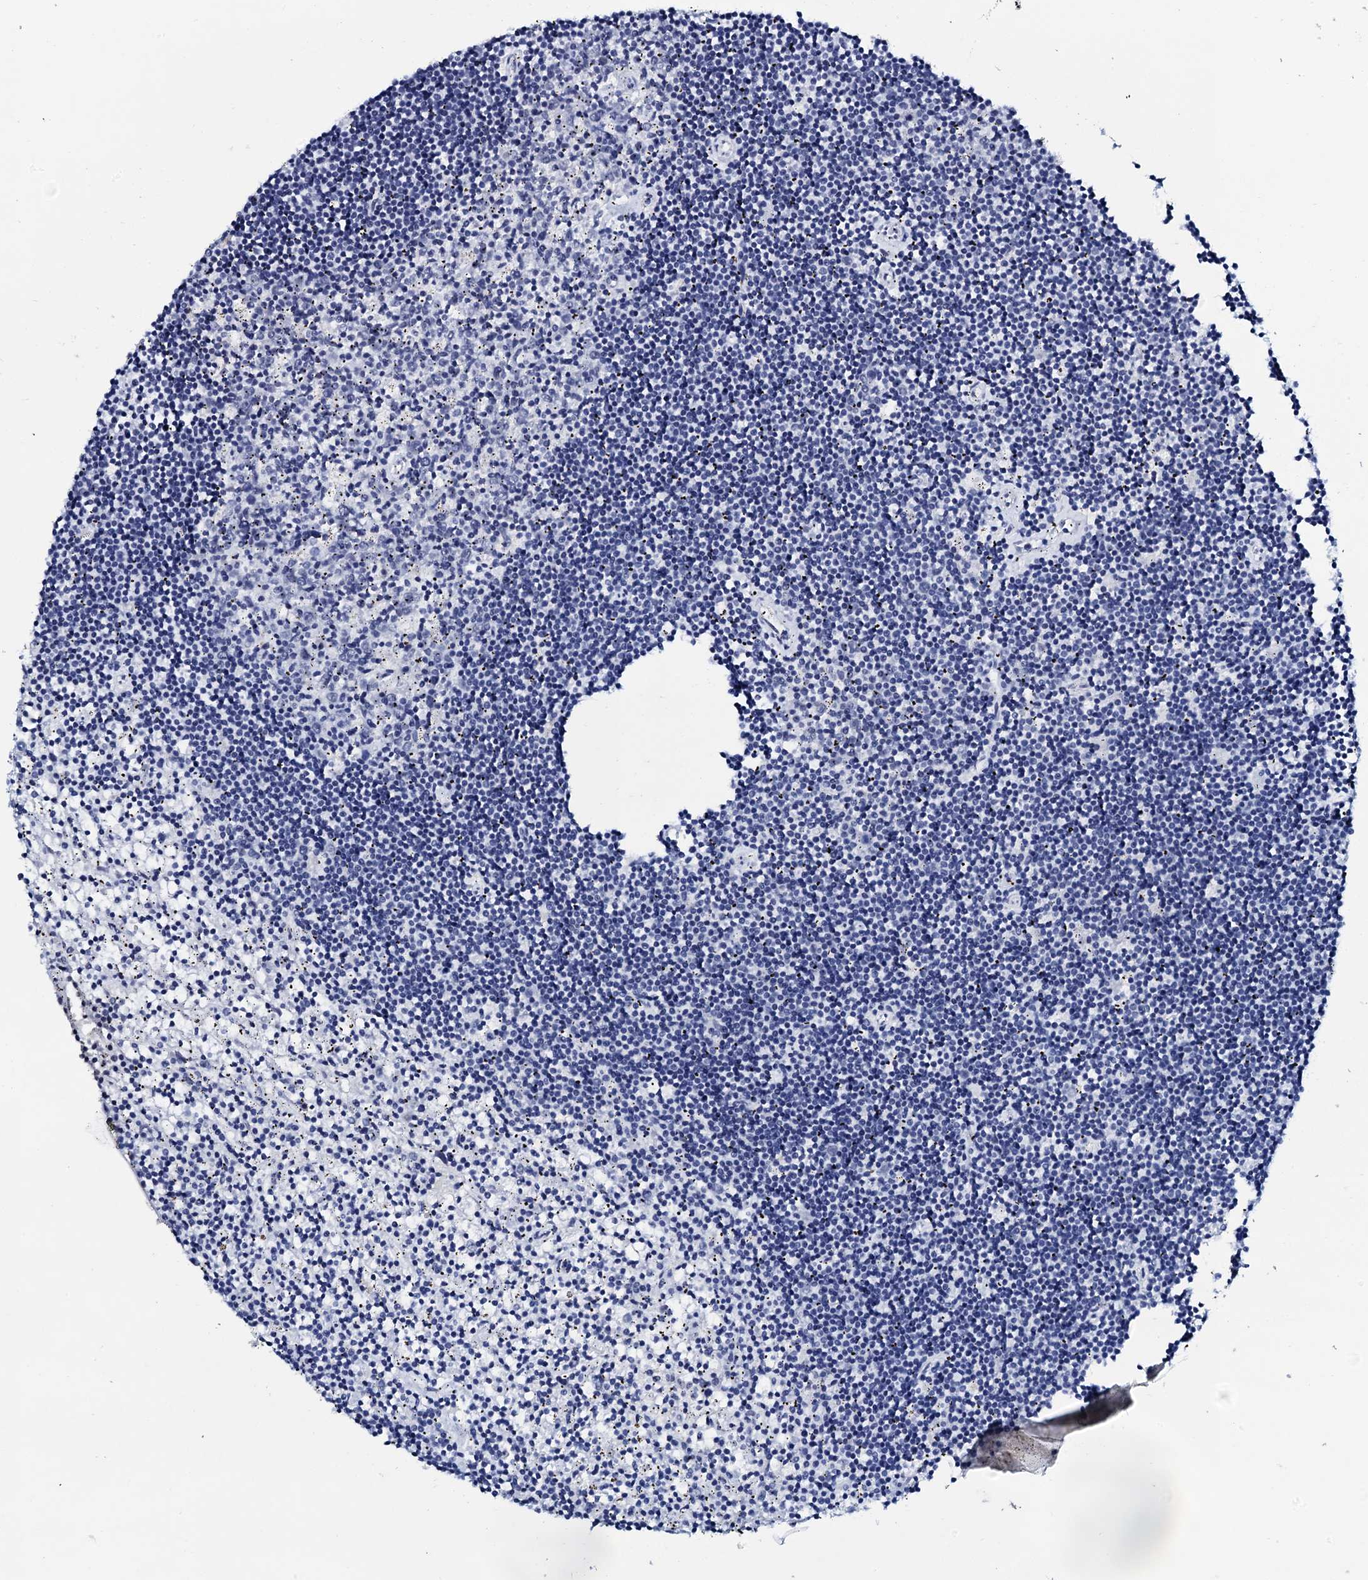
{"staining": {"intensity": "negative", "quantity": "none", "location": "none"}, "tissue": "lymphoma", "cell_type": "Tumor cells", "image_type": "cancer", "snomed": [{"axis": "morphology", "description": "Malignant lymphoma, non-Hodgkin's type, Low grade"}, {"axis": "topography", "description": "Spleen"}], "caption": "A high-resolution photomicrograph shows immunohistochemistry (IHC) staining of low-grade malignant lymphoma, non-Hodgkin's type, which exhibits no significant positivity in tumor cells.", "gene": "SPATA19", "patient": {"sex": "male", "age": 76}}